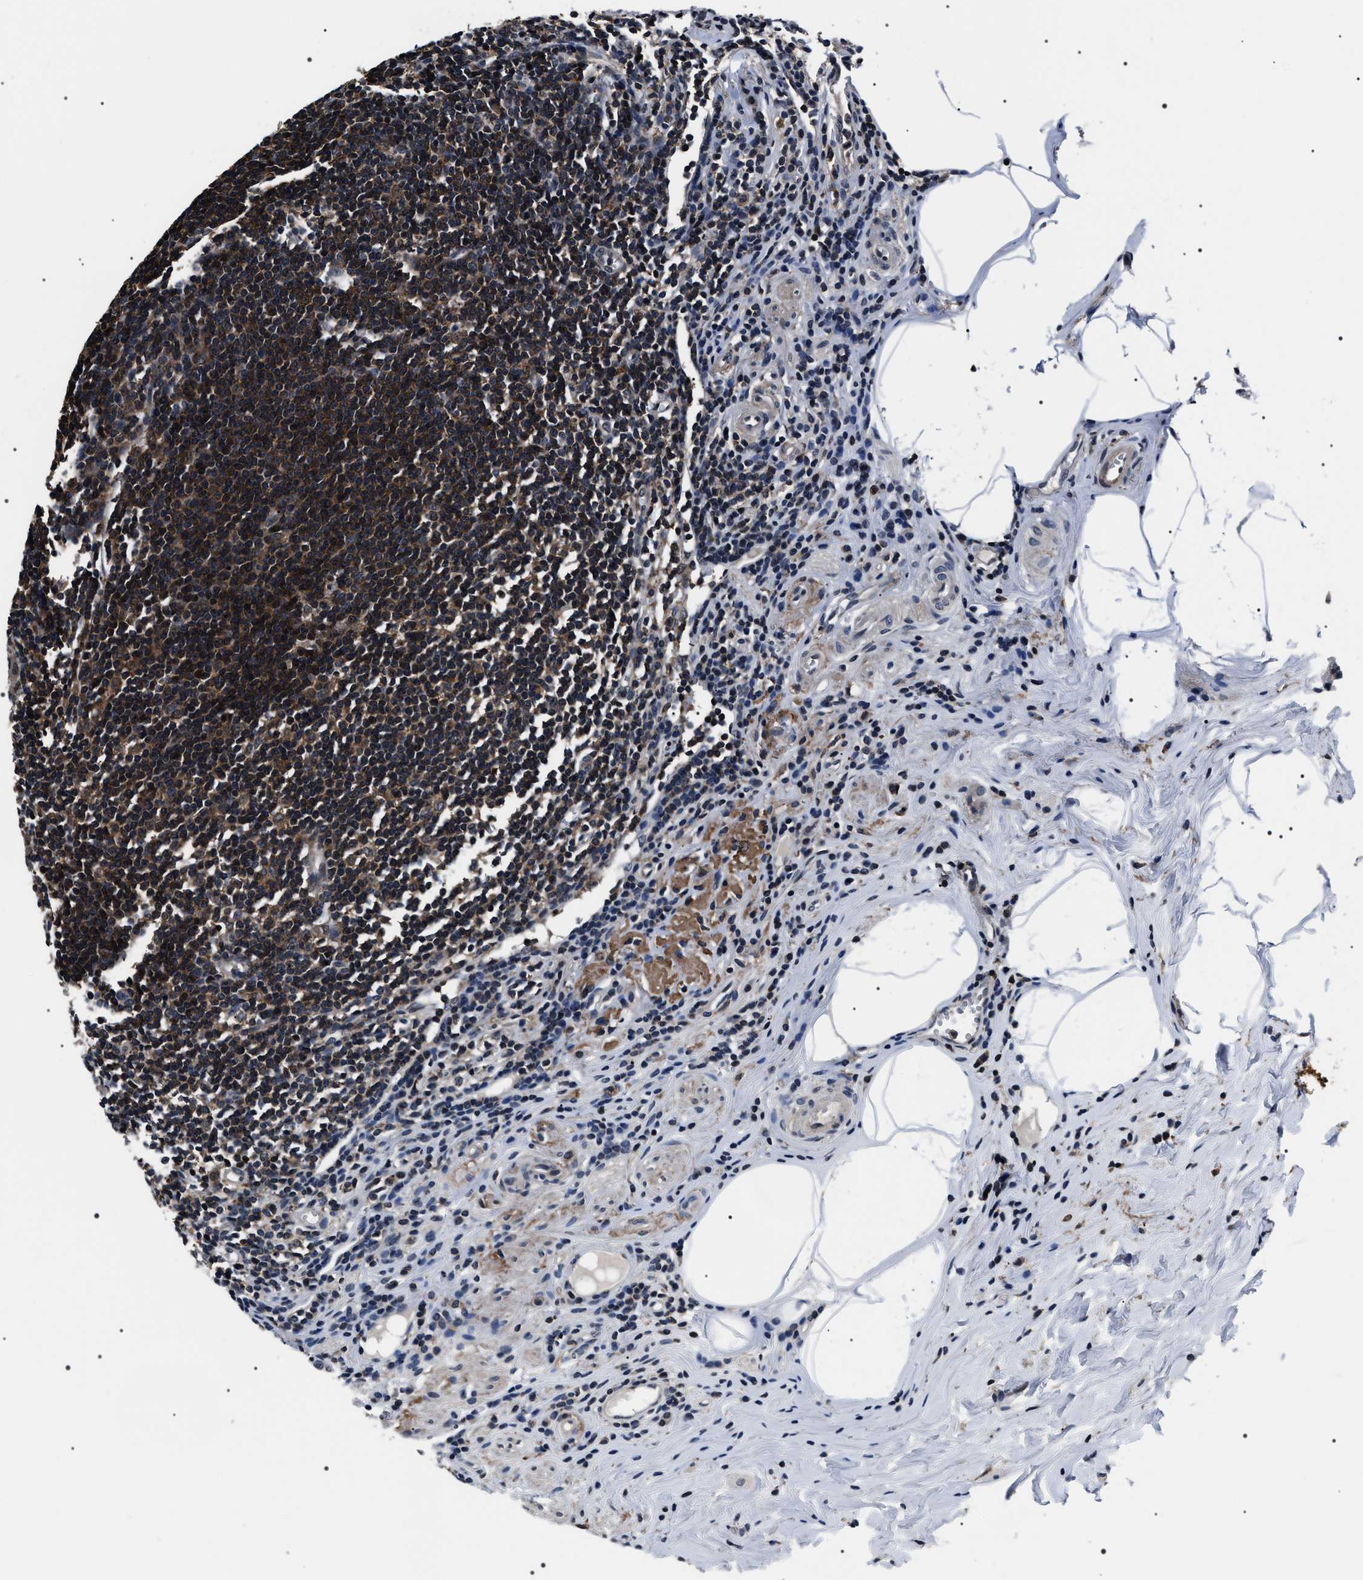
{"staining": {"intensity": "moderate", "quantity": ">75%", "location": "cytoplasmic/membranous,nuclear"}, "tissue": "appendix", "cell_type": "Glandular cells", "image_type": "normal", "snomed": [{"axis": "morphology", "description": "Normal tissue, NOS"}, {"axis": "topography", "description": "Appendix"}], "caption": "Unremarkable appendix shows moderate cytoplasmic/membranous,nuclear positivity in about >75% of glandular cells.", "gene": "SIPA1", "patient": {"sex": "female", "age": 50}}